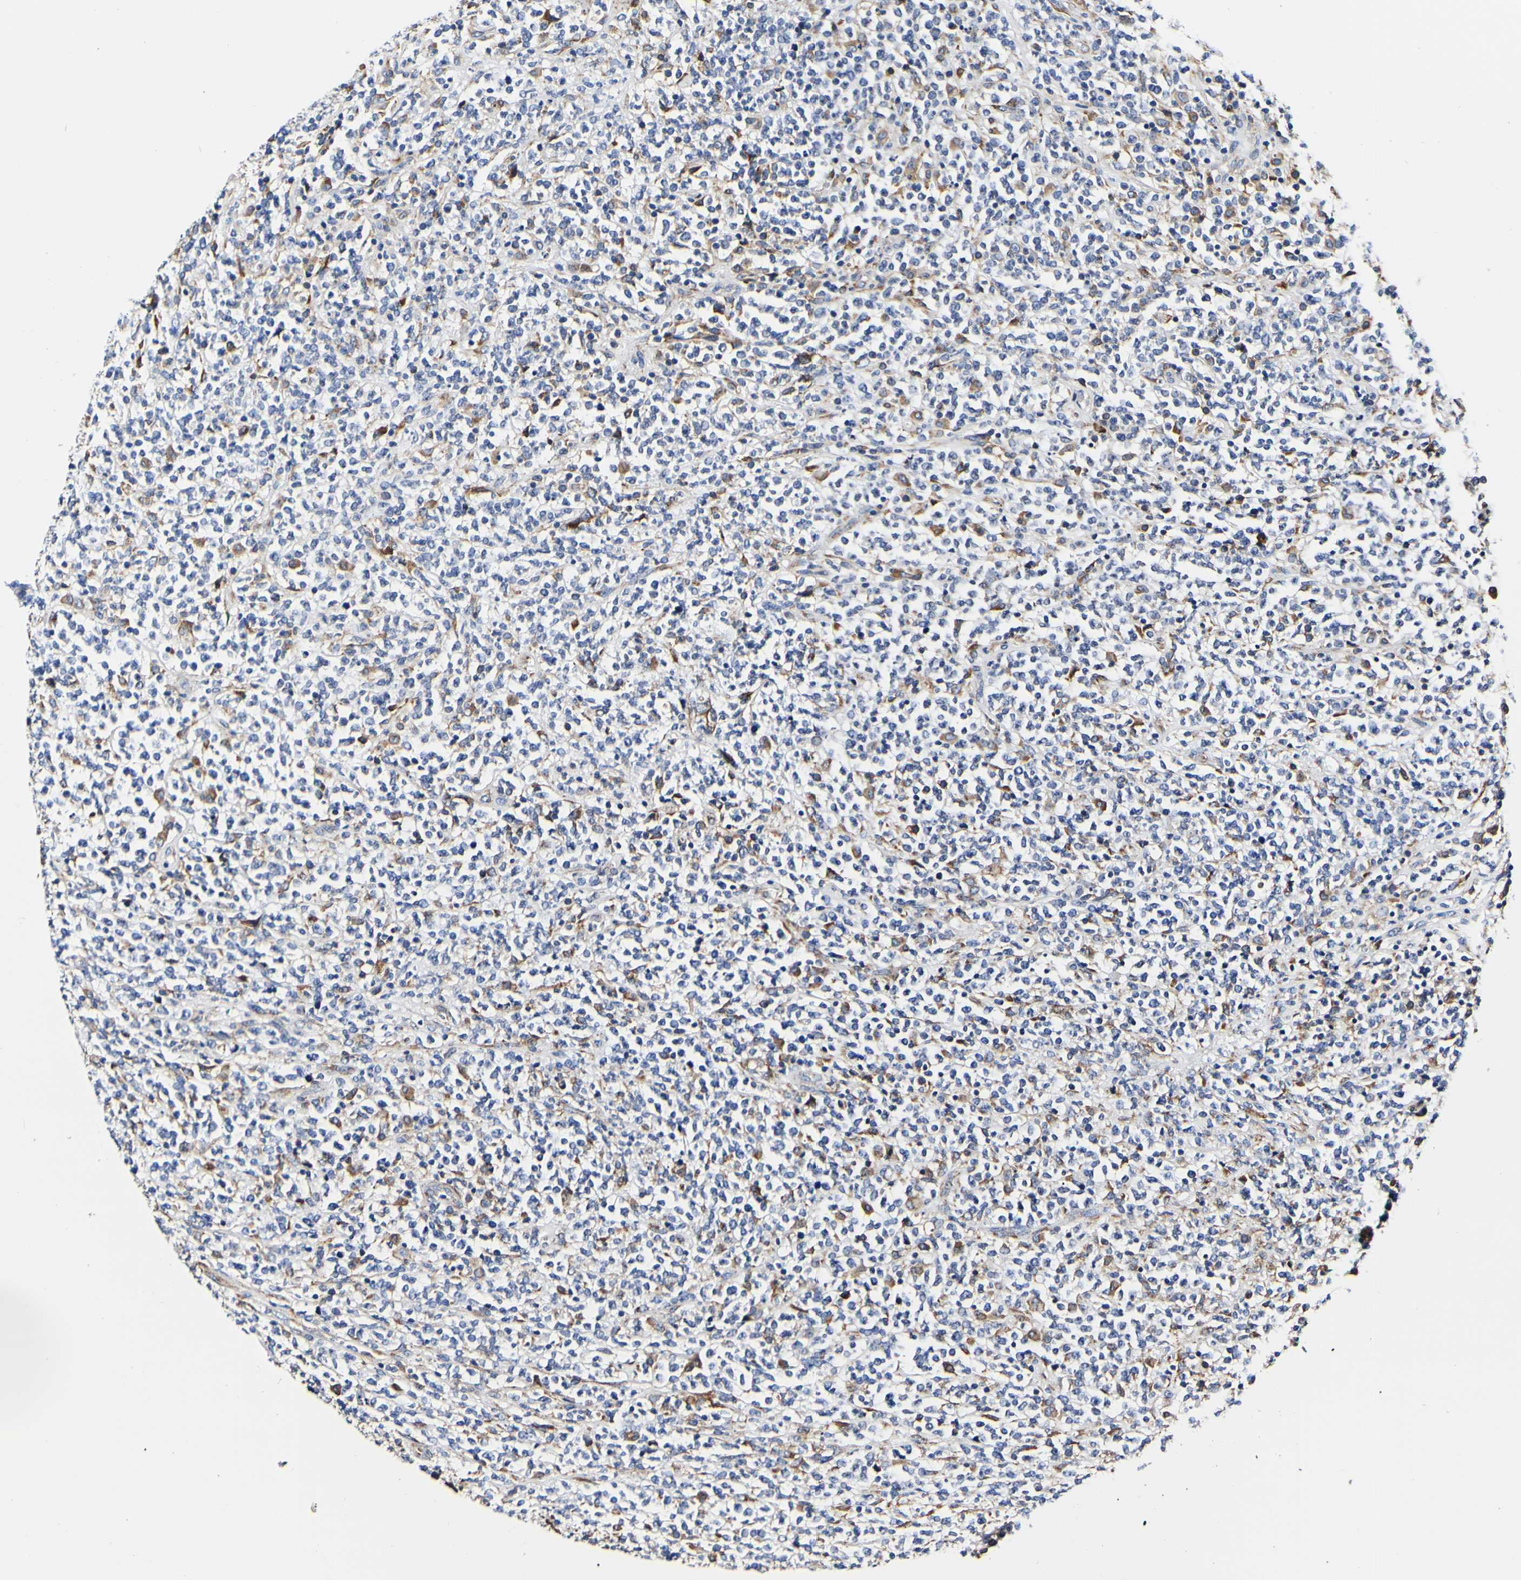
{"staining": {"intensity": "moderate", "quantity": "<25%", "location": "cytoplasmic/membranous"}, "tissue": "lymphoma", "cell_type": "Tumor cells", "image_type": "cancer", "snomed": [{"axis": "morphology", "description": "Malignant lymphoma, non-Hodgkin's type, High grade"}, {"axis": "topography", "description": "Soft tissue"}], "caption": "A brown stain labels moderate cytoplasmic/membranous staining of a protein in human high-grade malignant lymphoma, non-Hodgkin's type tumor cells. (IHC, brightfield microscopy, high magnification).", "gene": "P4HB", "patient": {"sex": "male", "age": 18}}